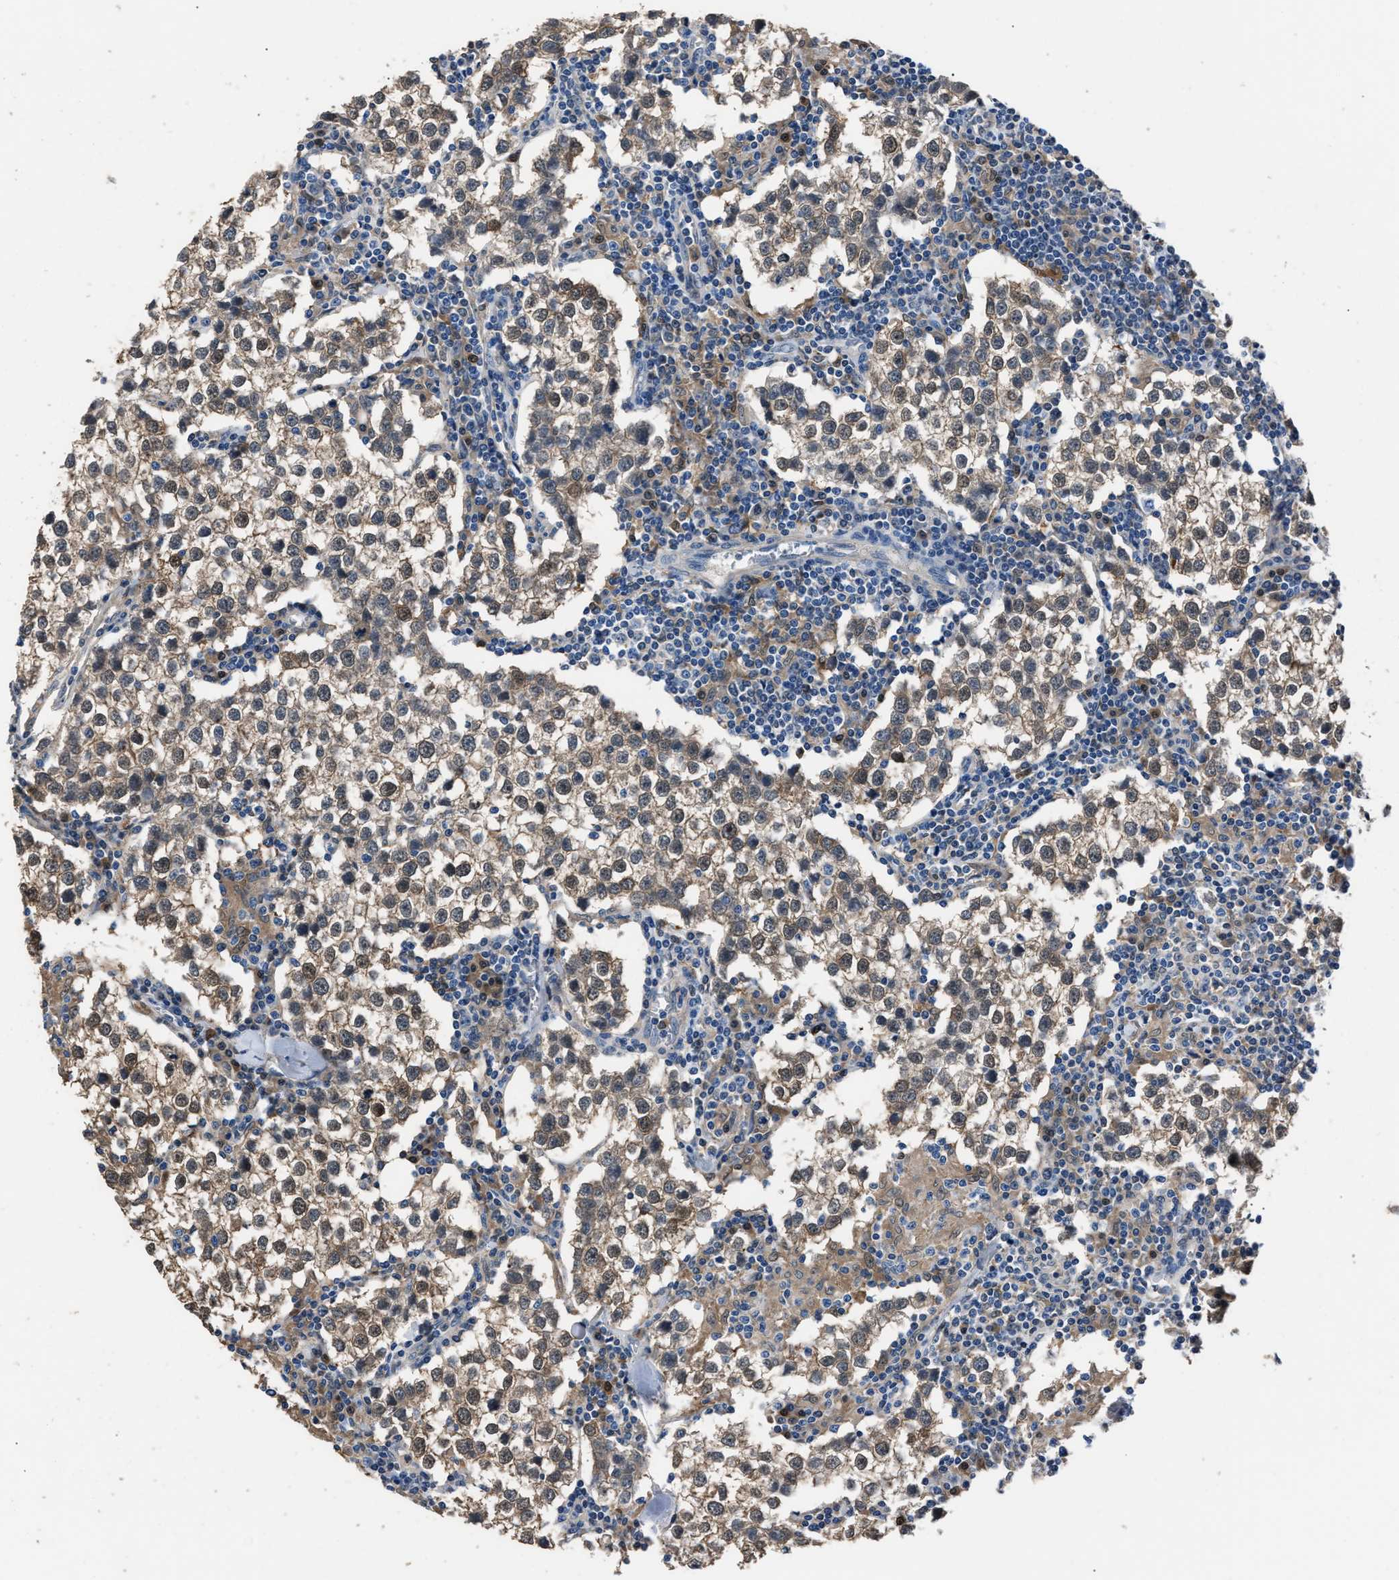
{"staining": {"intensity": "weak", "quantity": ">75%", "location": "cytoplasmic/membranous,nuclear"}, "tissue": "testis cancer", "cell_type": "Tumor cells", "image_type": "cancer", "snomed": [{"axis": "morphology", "description": "Seminoma, NOS"}, {"axis": "morphology", "description": "Carcinoma, Embryonal, NOS"}, {"axis": "topography", "description": "Testis"}], "caption": "Immunohistochemical staining of testis cancer (embryonal carcinoma) shows low levels of weak cytoplasmic/membranous and nuclear protein expression in about >75% of tumor cells.", "gene": "GSTP1", "patient": {"sex": "male", "age": 36}}